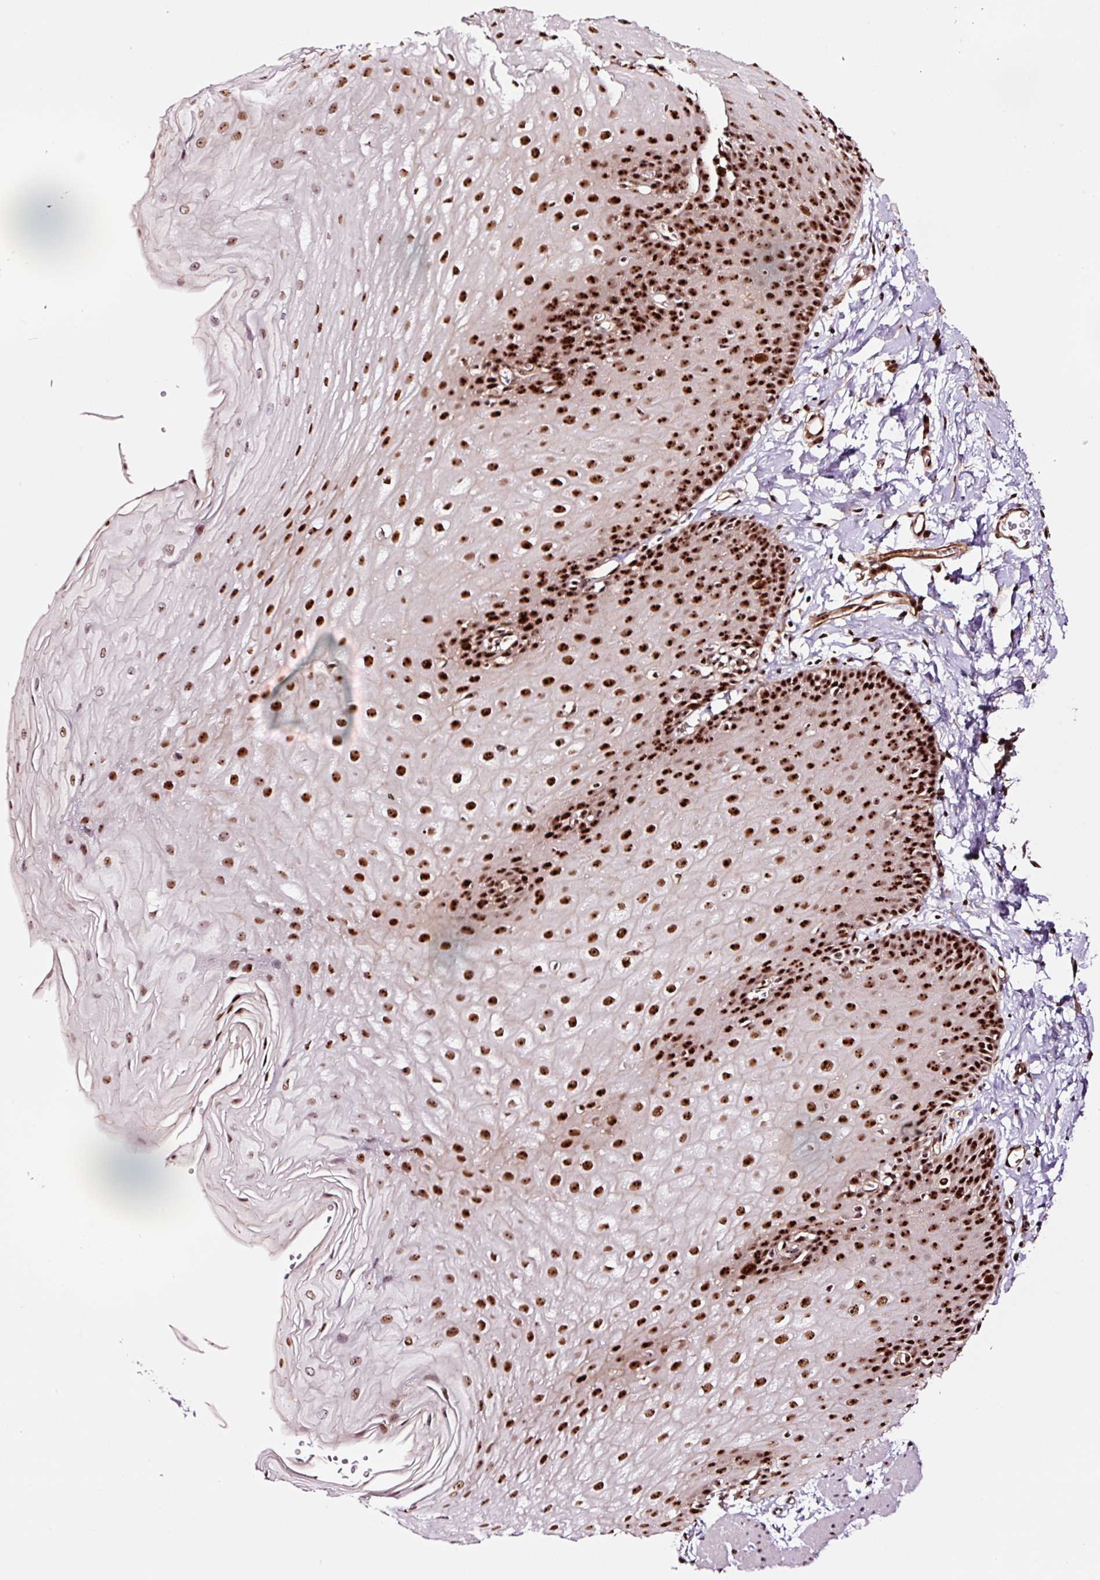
{"staining": {"intensity": "strong", "quantity": ">75%", "location": "nuclear"}, "tissue": "esophagus", "cell_type": "Squamous epithelial cells", "image_type": "normal", "snomed": [{"axis": "morphology", "description": "Normal tissue, NOS"}, {"axis": "topography", "description": "Esophagus"}], "caption": "Squamous epithelial cells exhibit high levels of strong nuclear staining in about >75% of cells in benign esophagus.", "gene": "GNL3", "patient": {"sex": "male", "age": 70}}